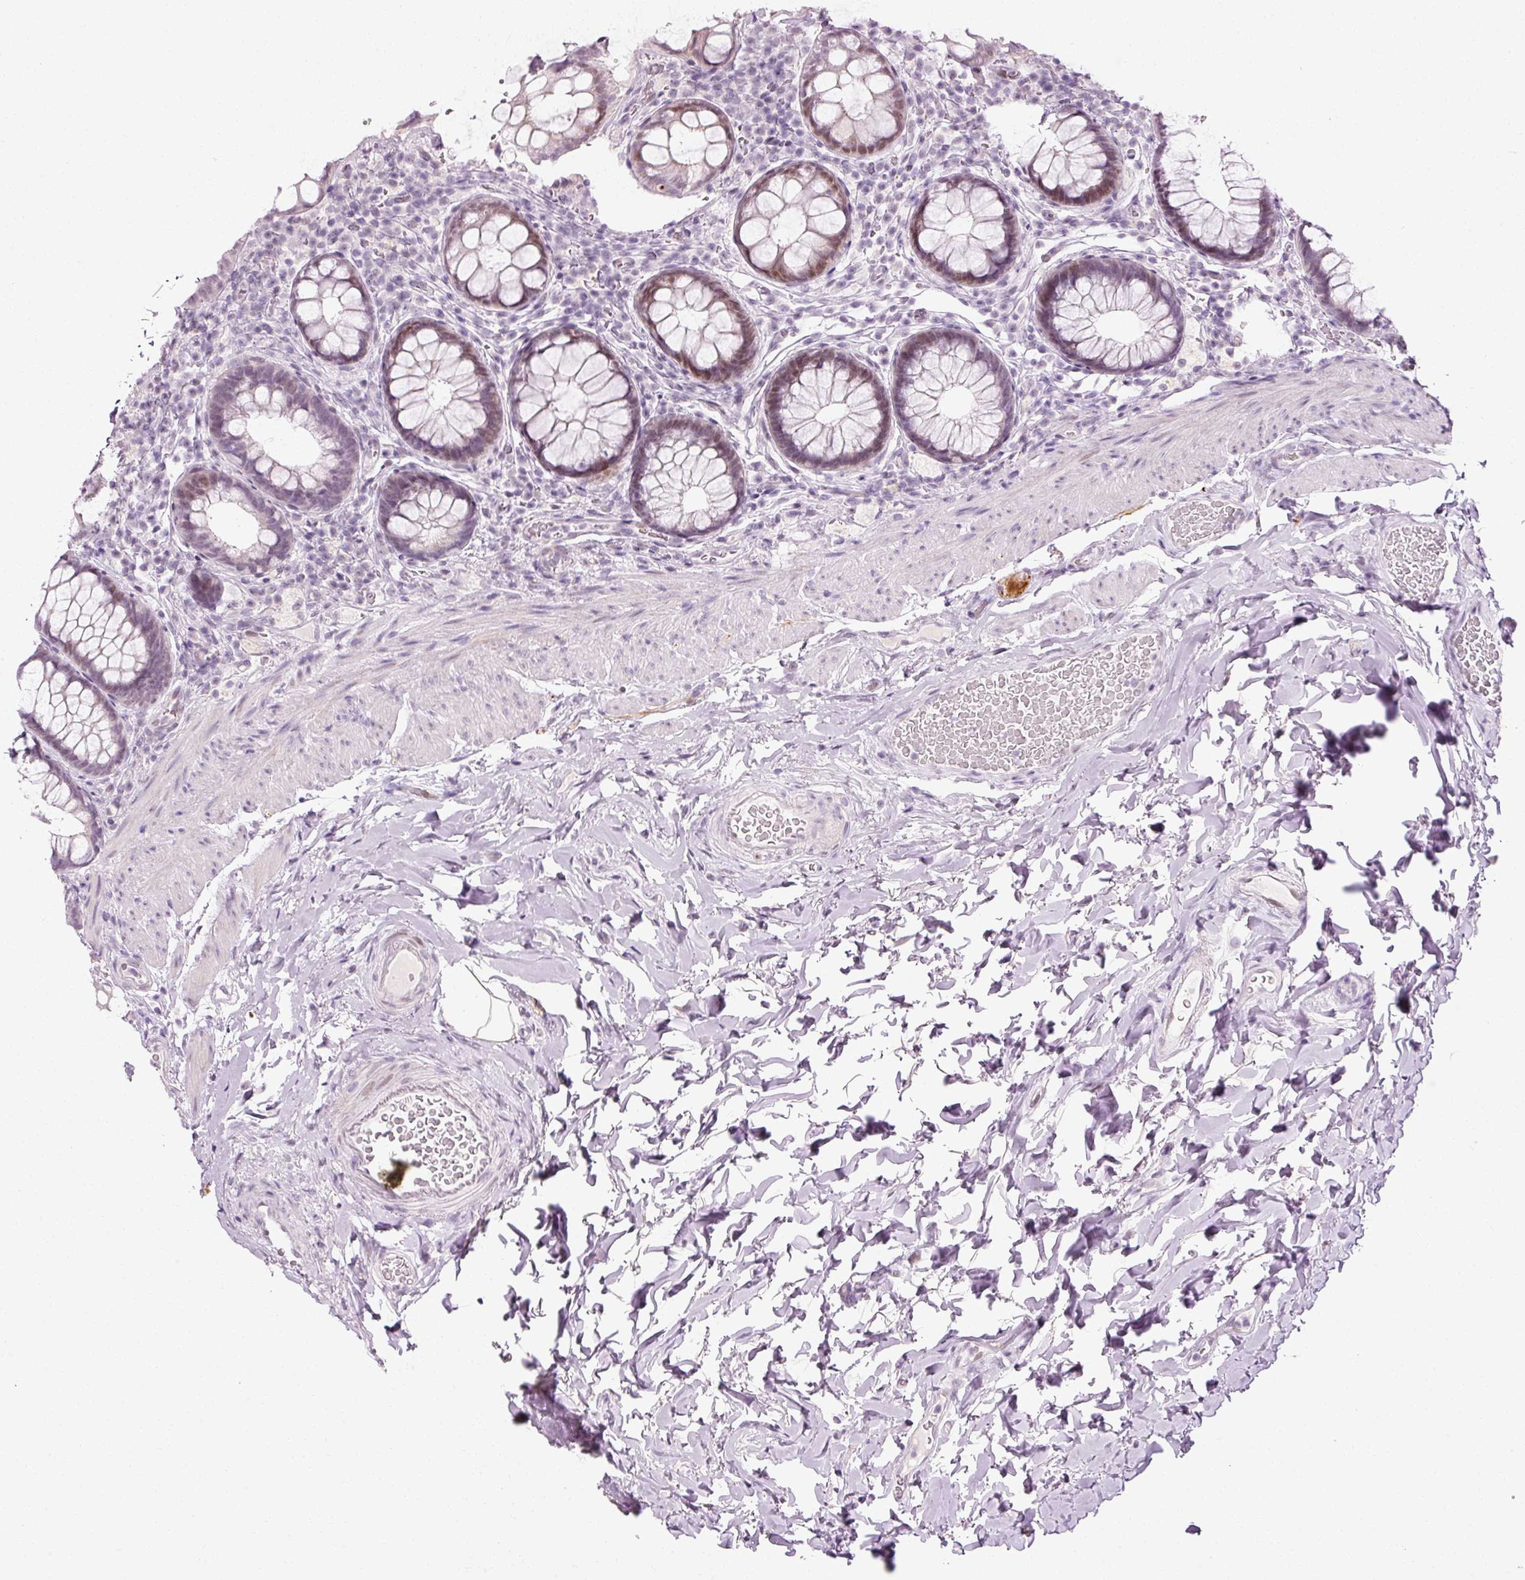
{"staining": {"intensity": "moderate", "quantity": "25%-75%", "location": "nuclear"}, "tissue": "rectum", "cell_type": "Glandular cells", "image_type": "normal", "snomed": [{"axis": "morphology", "description": "Normal tissue, NOS"}, {"axis": "topography", "description": "Rectum"}], "caption": "Rectum was stained to show a protein in brown. There is medium levels of moderate nuclear staining in approximately 25%-75% of glandular cells. The protein of interest is shown in brown color, while the nuclei are stained blue.", "gene": "ANKRD20A1", "patient": {"sex": "female", "age": 69}}